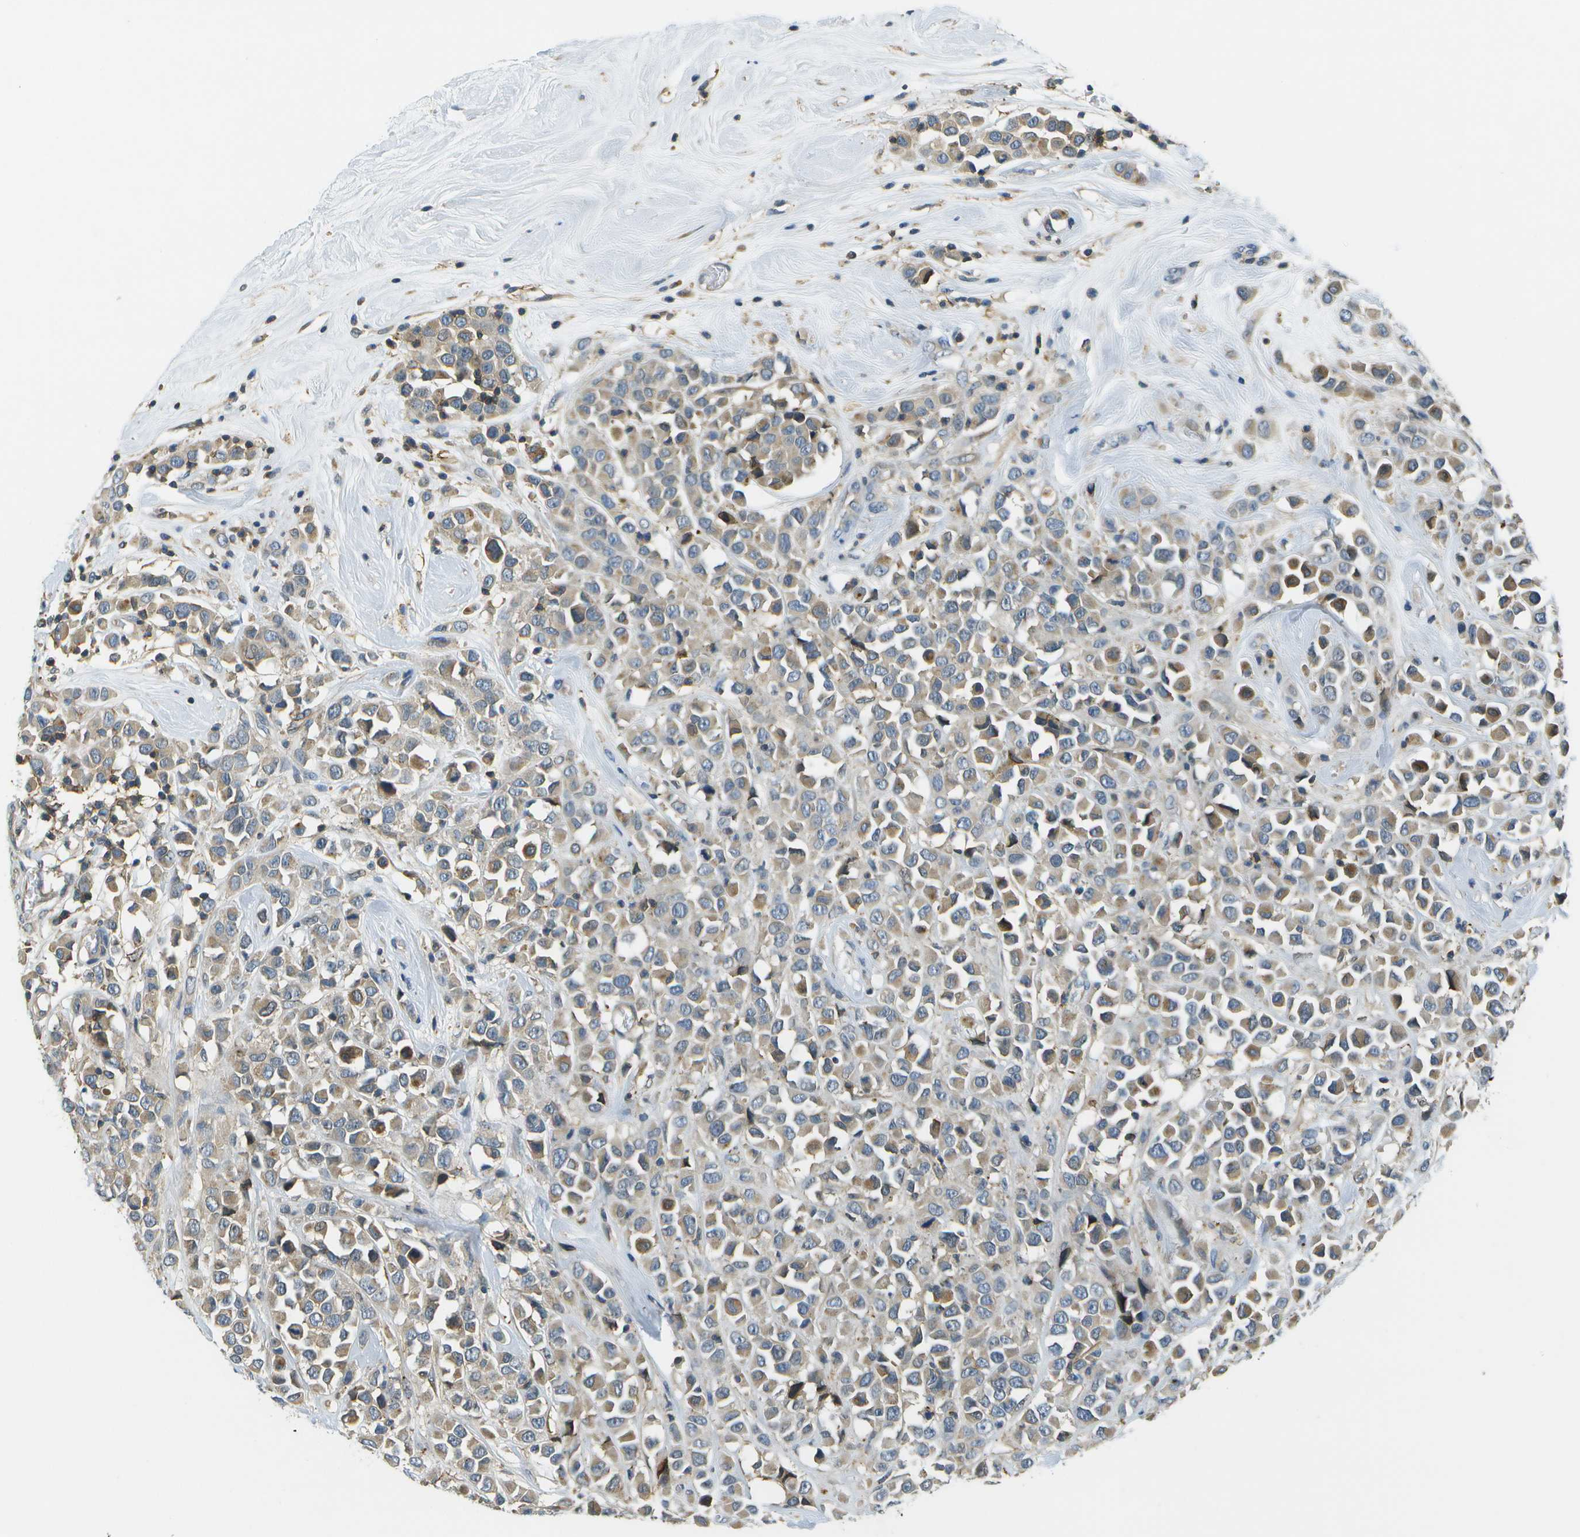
{"staining": {"intensity": "moderate", "quantity": "25%-75%", "location": "cytoplasmic/membranous"}, "tissue": "breast cancer", "cell_type": "Tumor cells", "image_type": "cancer", "snomed": [{"axis": "morphology", "description": "Duct carcinoma"}, {"axis": "topography", "description": "Breast"}], "caption": "This micrograph displays IHC staining of breast cancer, with medium moderate cytoplasmic/membranous positivity in about 25%-75% of tumor cells.", "gene": "LRRC66", "patient": {"sex": "female", "age": 61}}